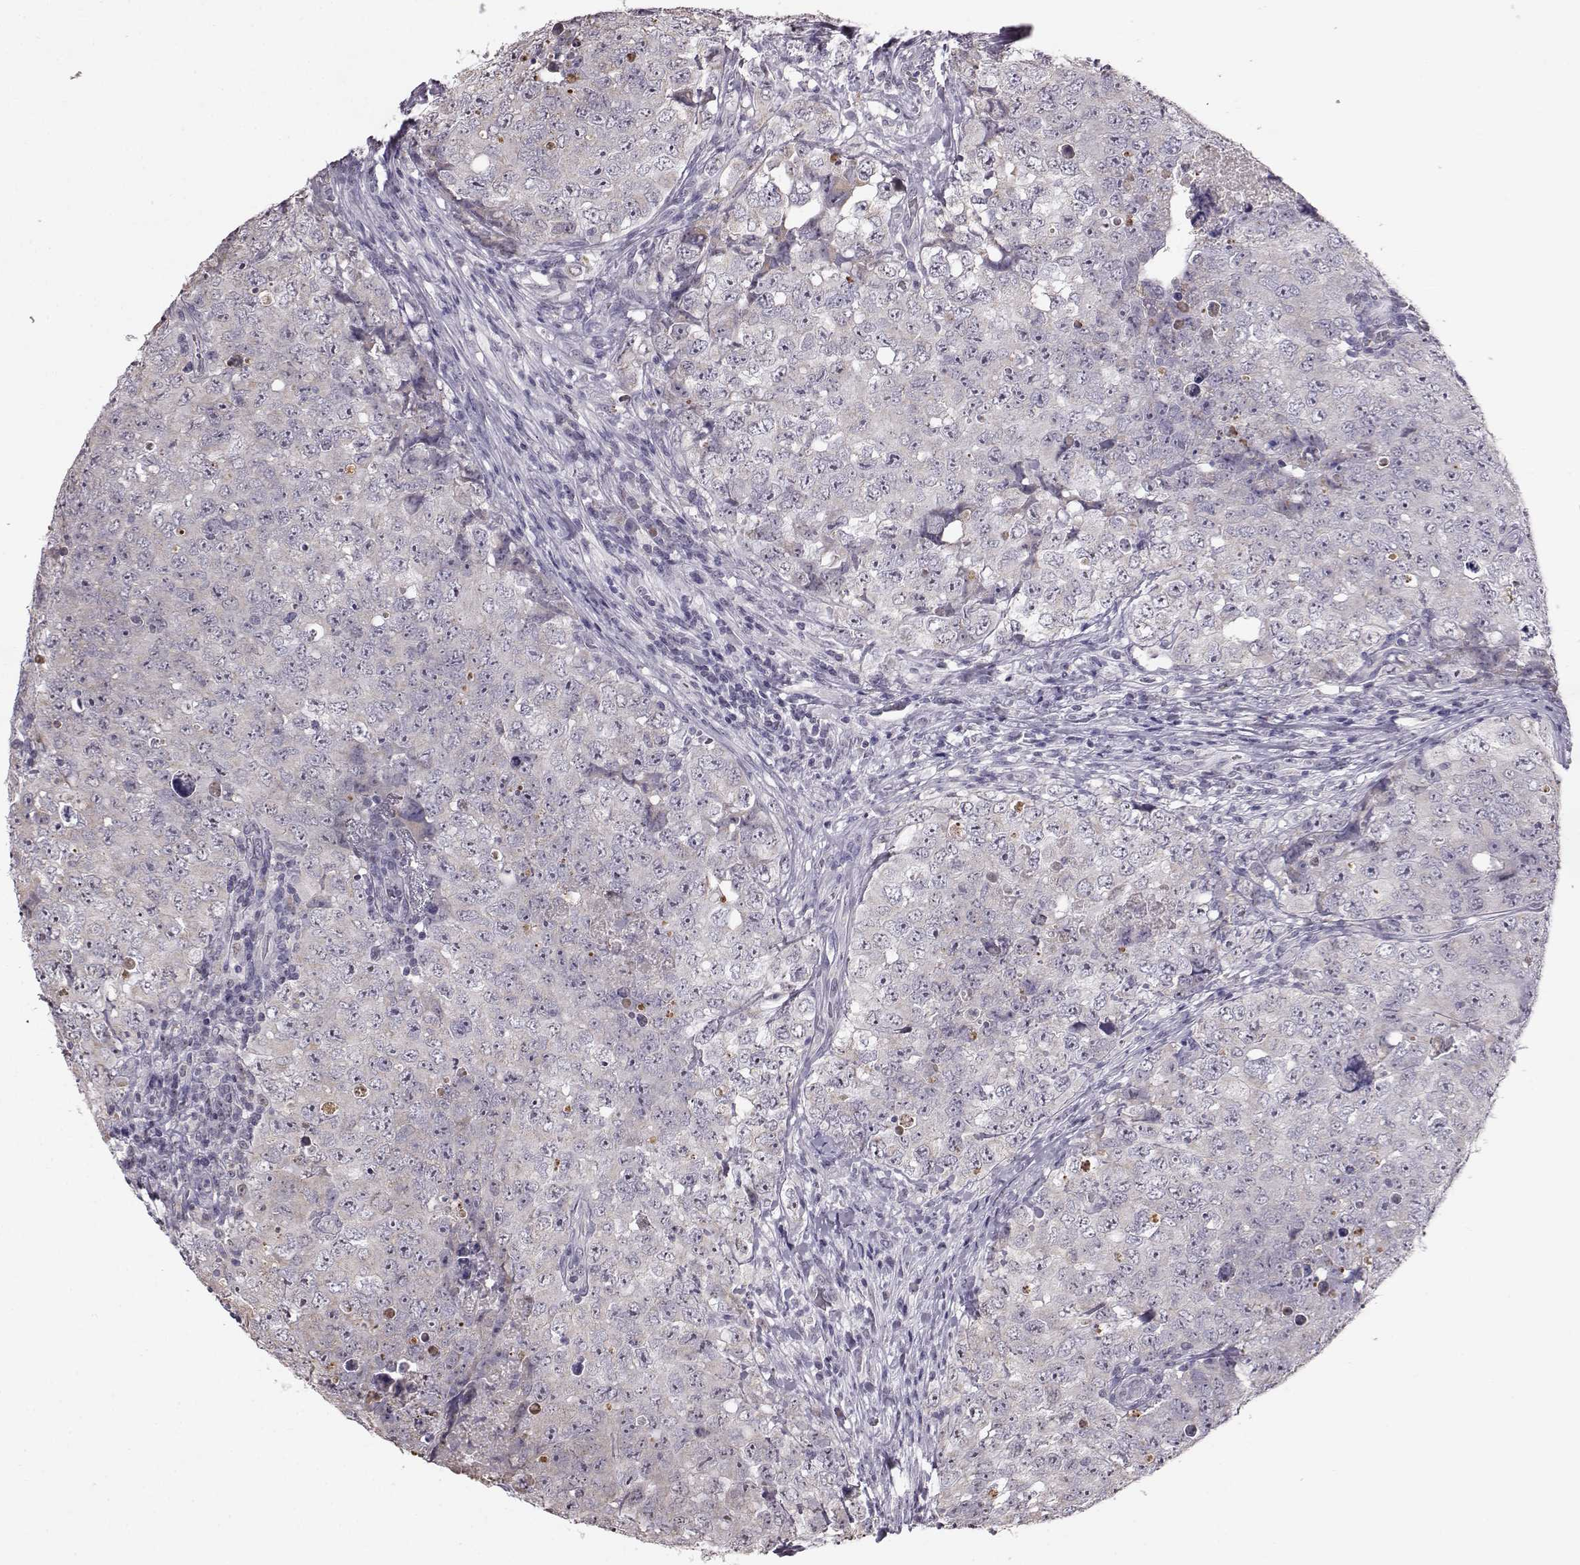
{"staining": {"intensity": "negative", "quantity": "none", "location": "none"}, "tissue": "testis cancer", "cell_type": "Tumor cells", "image_type": "cancer", "snomed": [{"axis": "morphology", "description": "Seminoma, NOS"}, {"axis": "topography", "description": "Testis"}], "caption": "Human testis cancer (seminoma) stained for a protein using immunohistochemistry (IHC) shows no staining in tumor cells.", "gene": "ALDH3A1", "patient": {"sex": "male", "age": 34}}